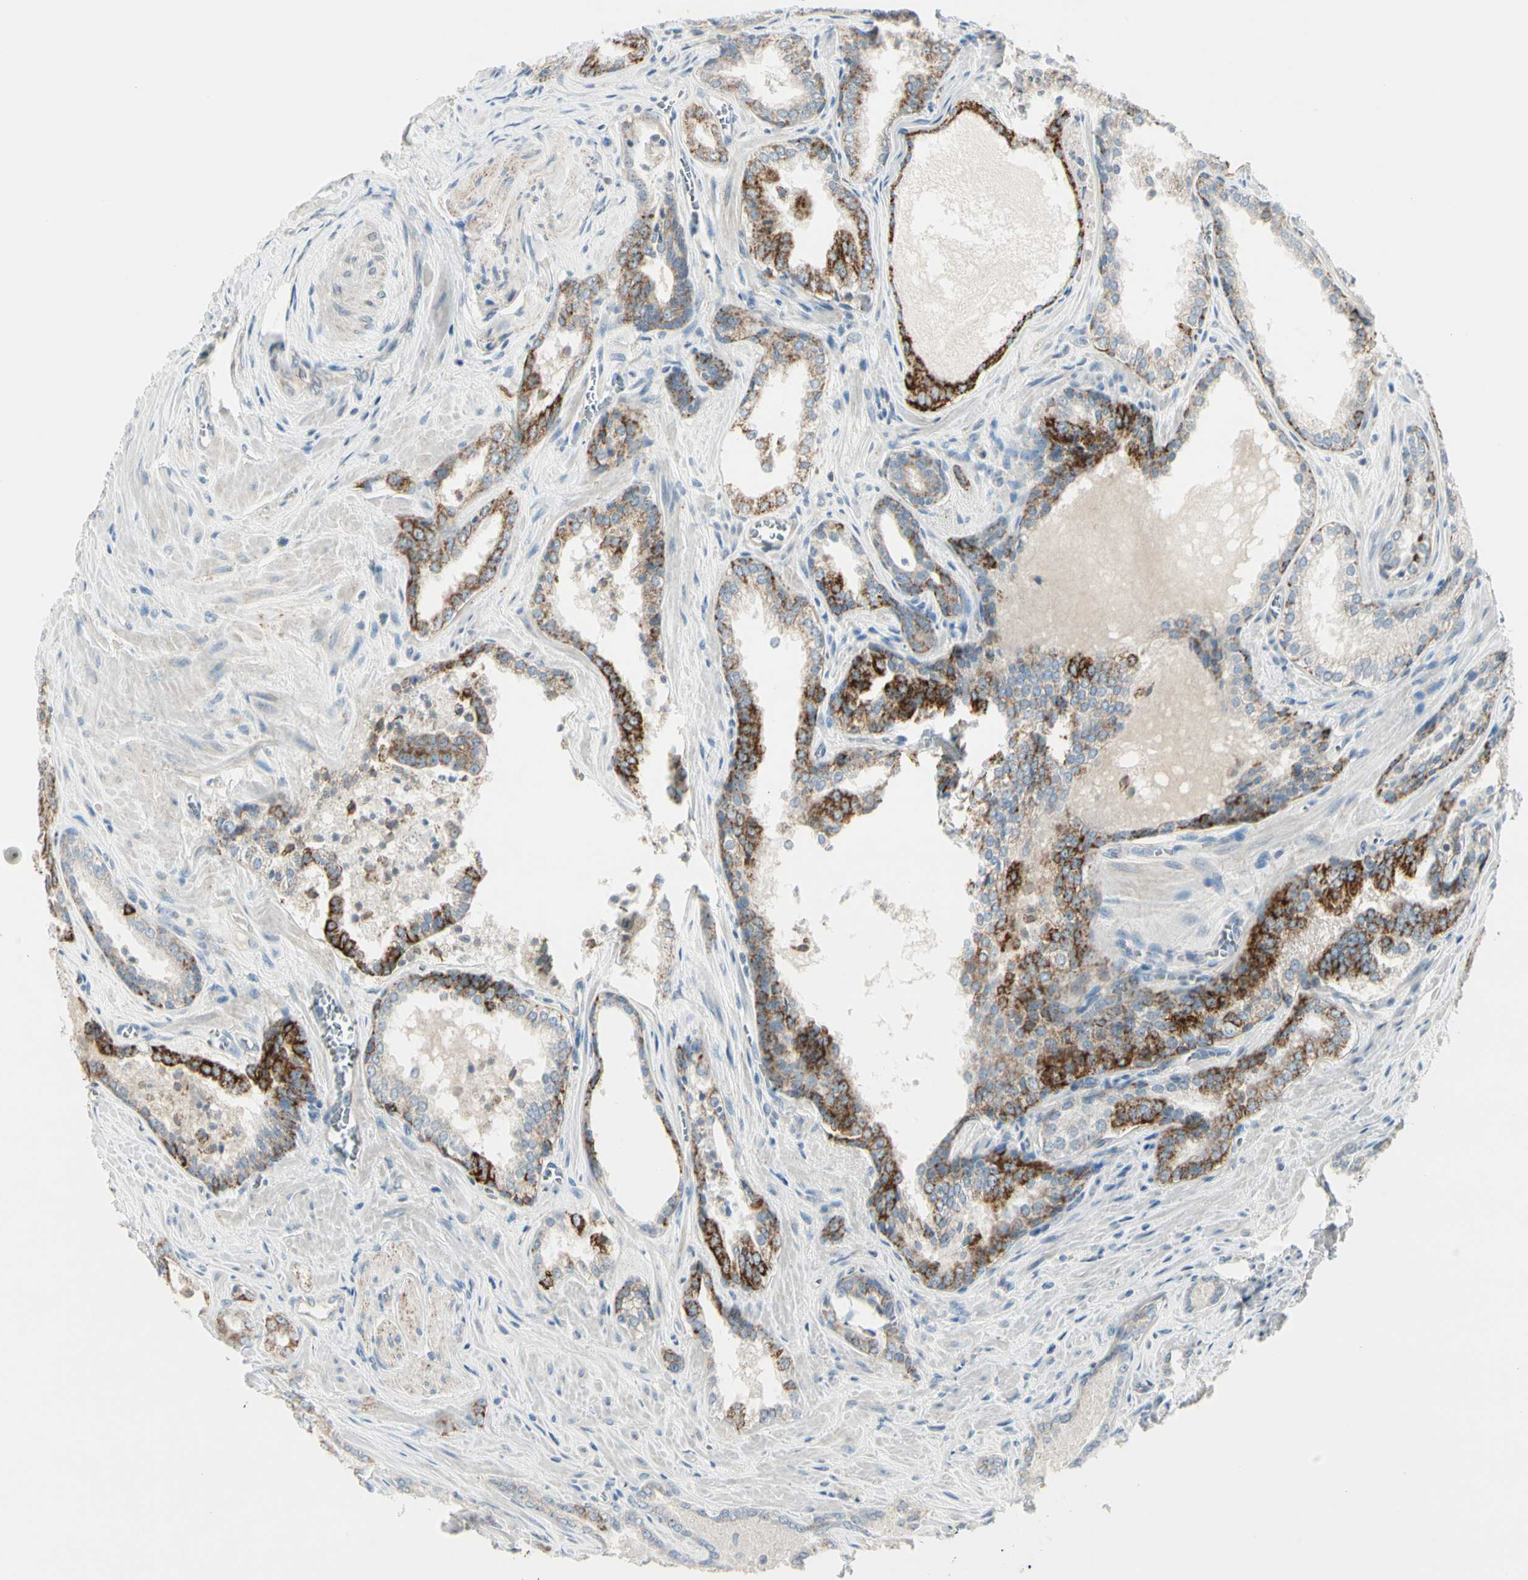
{"staining": {"intensity": "strong", "quantity": ">75%", "location": "cytoplasmic/membranous"}, "tissue": "prostate cancer", "cell_type": "Tumor cells", "image_type": "cancer", "snomed": [{"axis": "morphology", "description": "Adenocarcinoma, Low grade"}, {"axis": "topography", "description": "Prostate"}], "caption": "A high amount of strong cytoplasmic/membranous staining is seen in about >75% of tumor cells in low-grade adenocarcinoma (prostate) tissue.", "gene": "SLC6A15", "patient": {"sex": "male", "age": 60}}